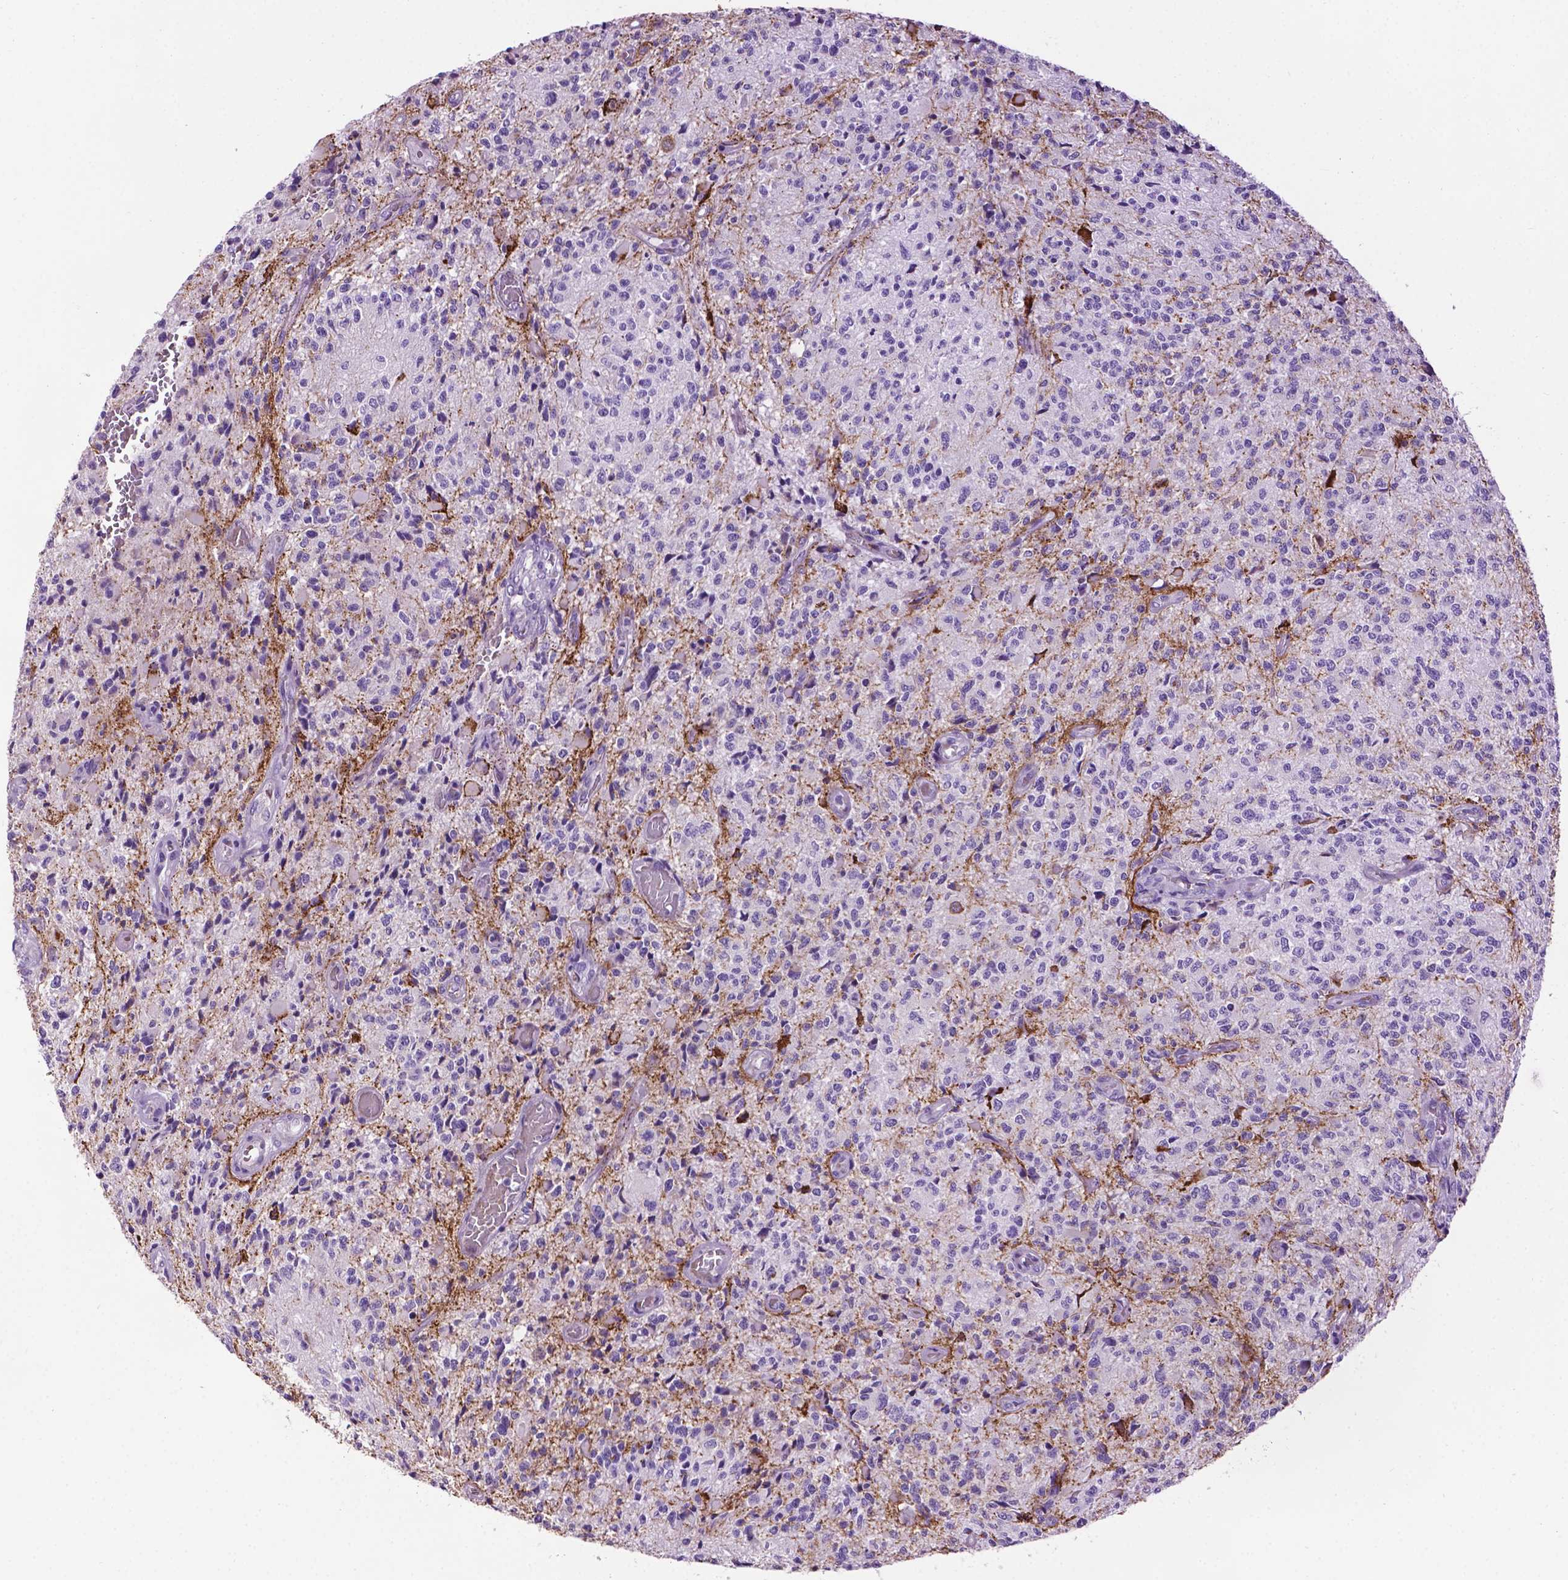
{"staining": {"intensity": "negative", "quantity": "none", "location": "none"}, "tissue": "glioma", "cell_type": "Tumor cells", "image_type": "cancer", "snomed": [{"axis": "morphology", "description": "Glioma, malignant, High grade"}, {"axis": "topography", "description": "Brain"}], "caption": "This is an immunohistochemistry (IHC) micrograph of human malignant glioma (high-grade). There is no staining in tumor cells.", "gene": "TMEM132E", "patient": {"sex": "female", "age": 63}}